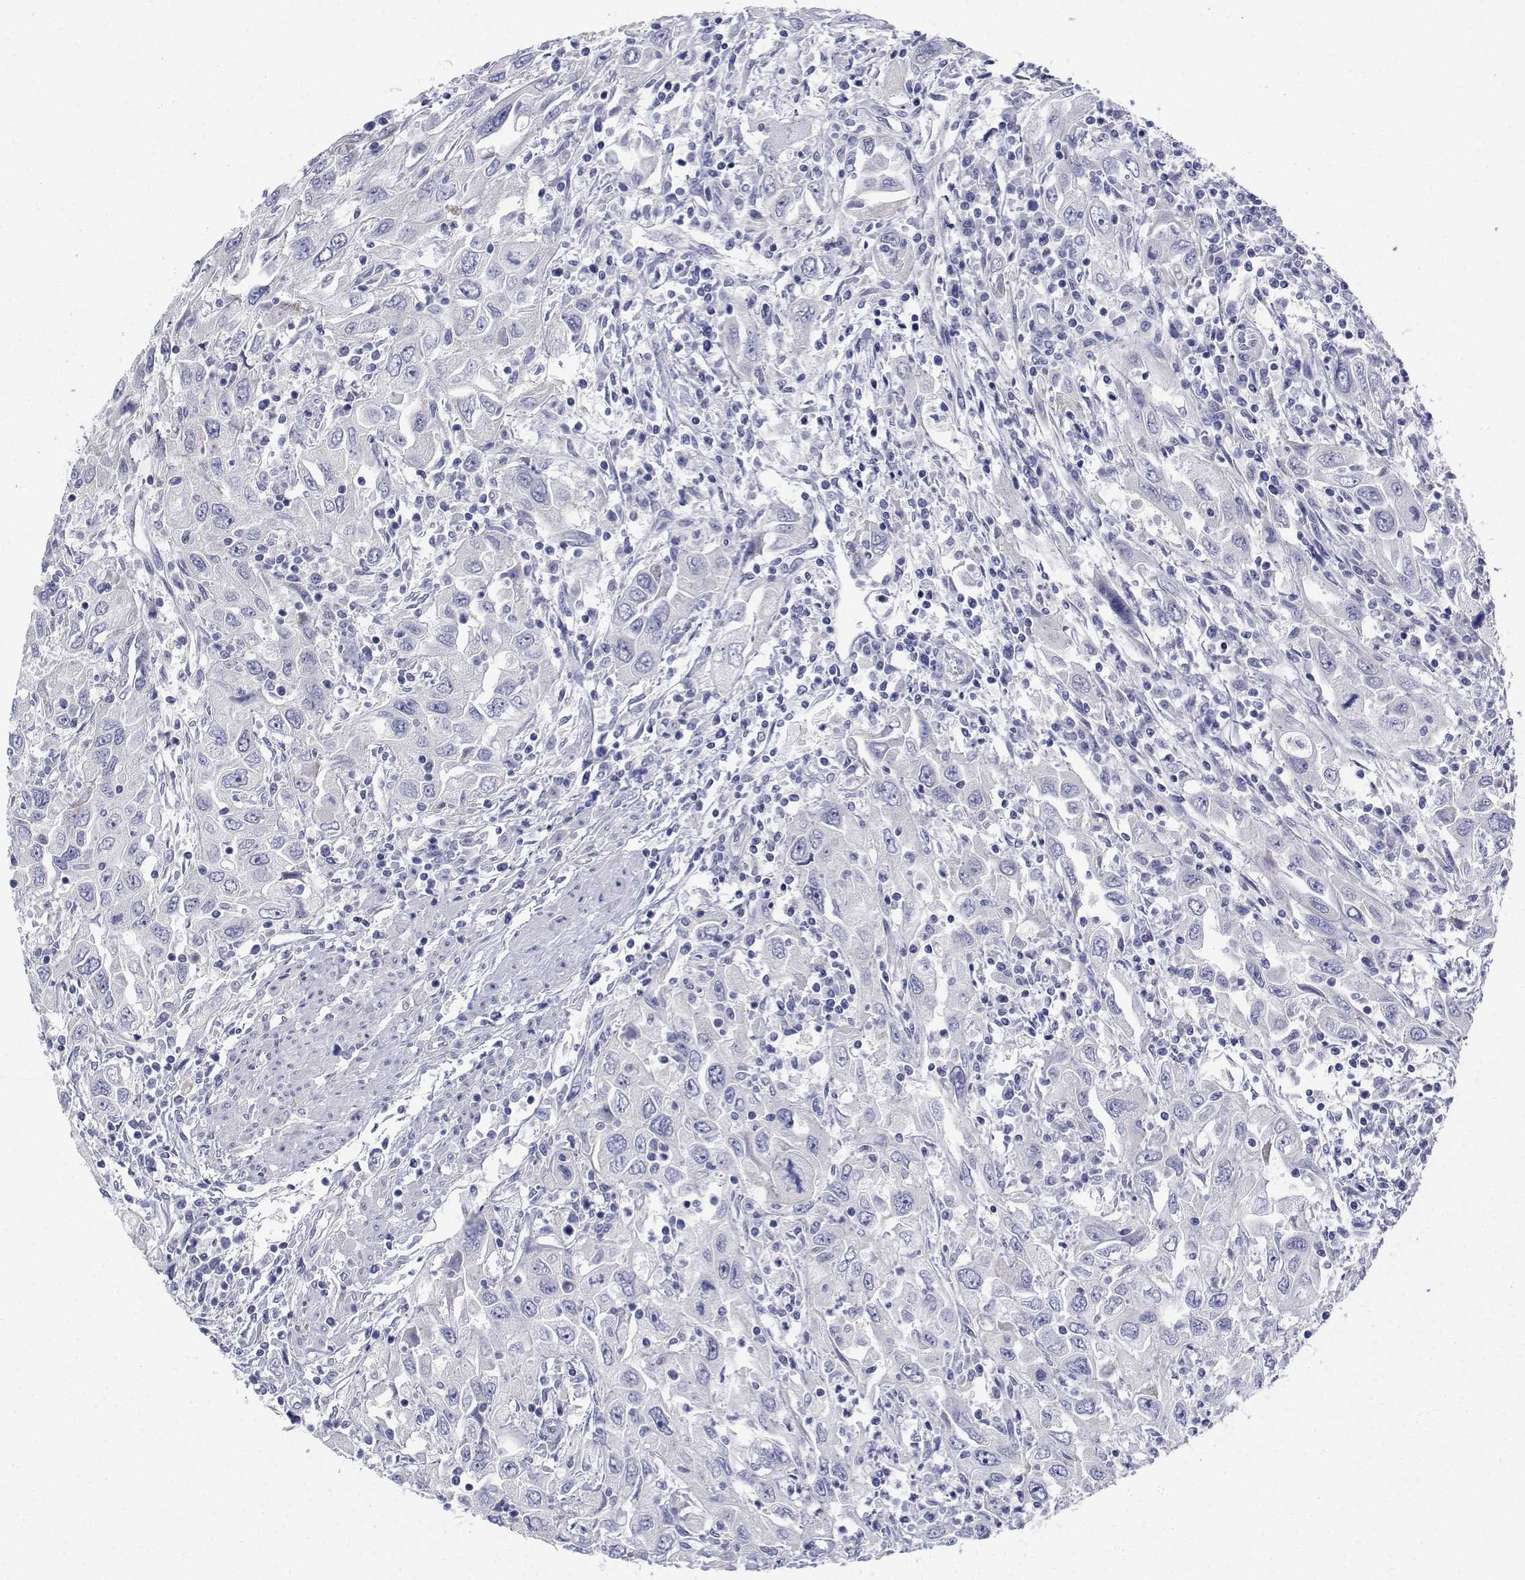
{"staining": {"intensity": "negative", "quantity": "none", "location": "none"}, "tissue": "urothelial cancer", "cell_type": "Tumor cells", "image_type": "cancer", "snomed": [{"axis": "morphology", "description": "Urothelial carcinoma, High grade"}, {"axis": "topography", "description": "Urinary bladder"}], "caption": "The image displays no staining of tumor cells in urothelial cancer. (DAB (3,3'-diaminobenzidine) IHC with hematoxylin counter stain).", "gene": "CDHR3", "patient": {"sex": "male", "age": 76}}